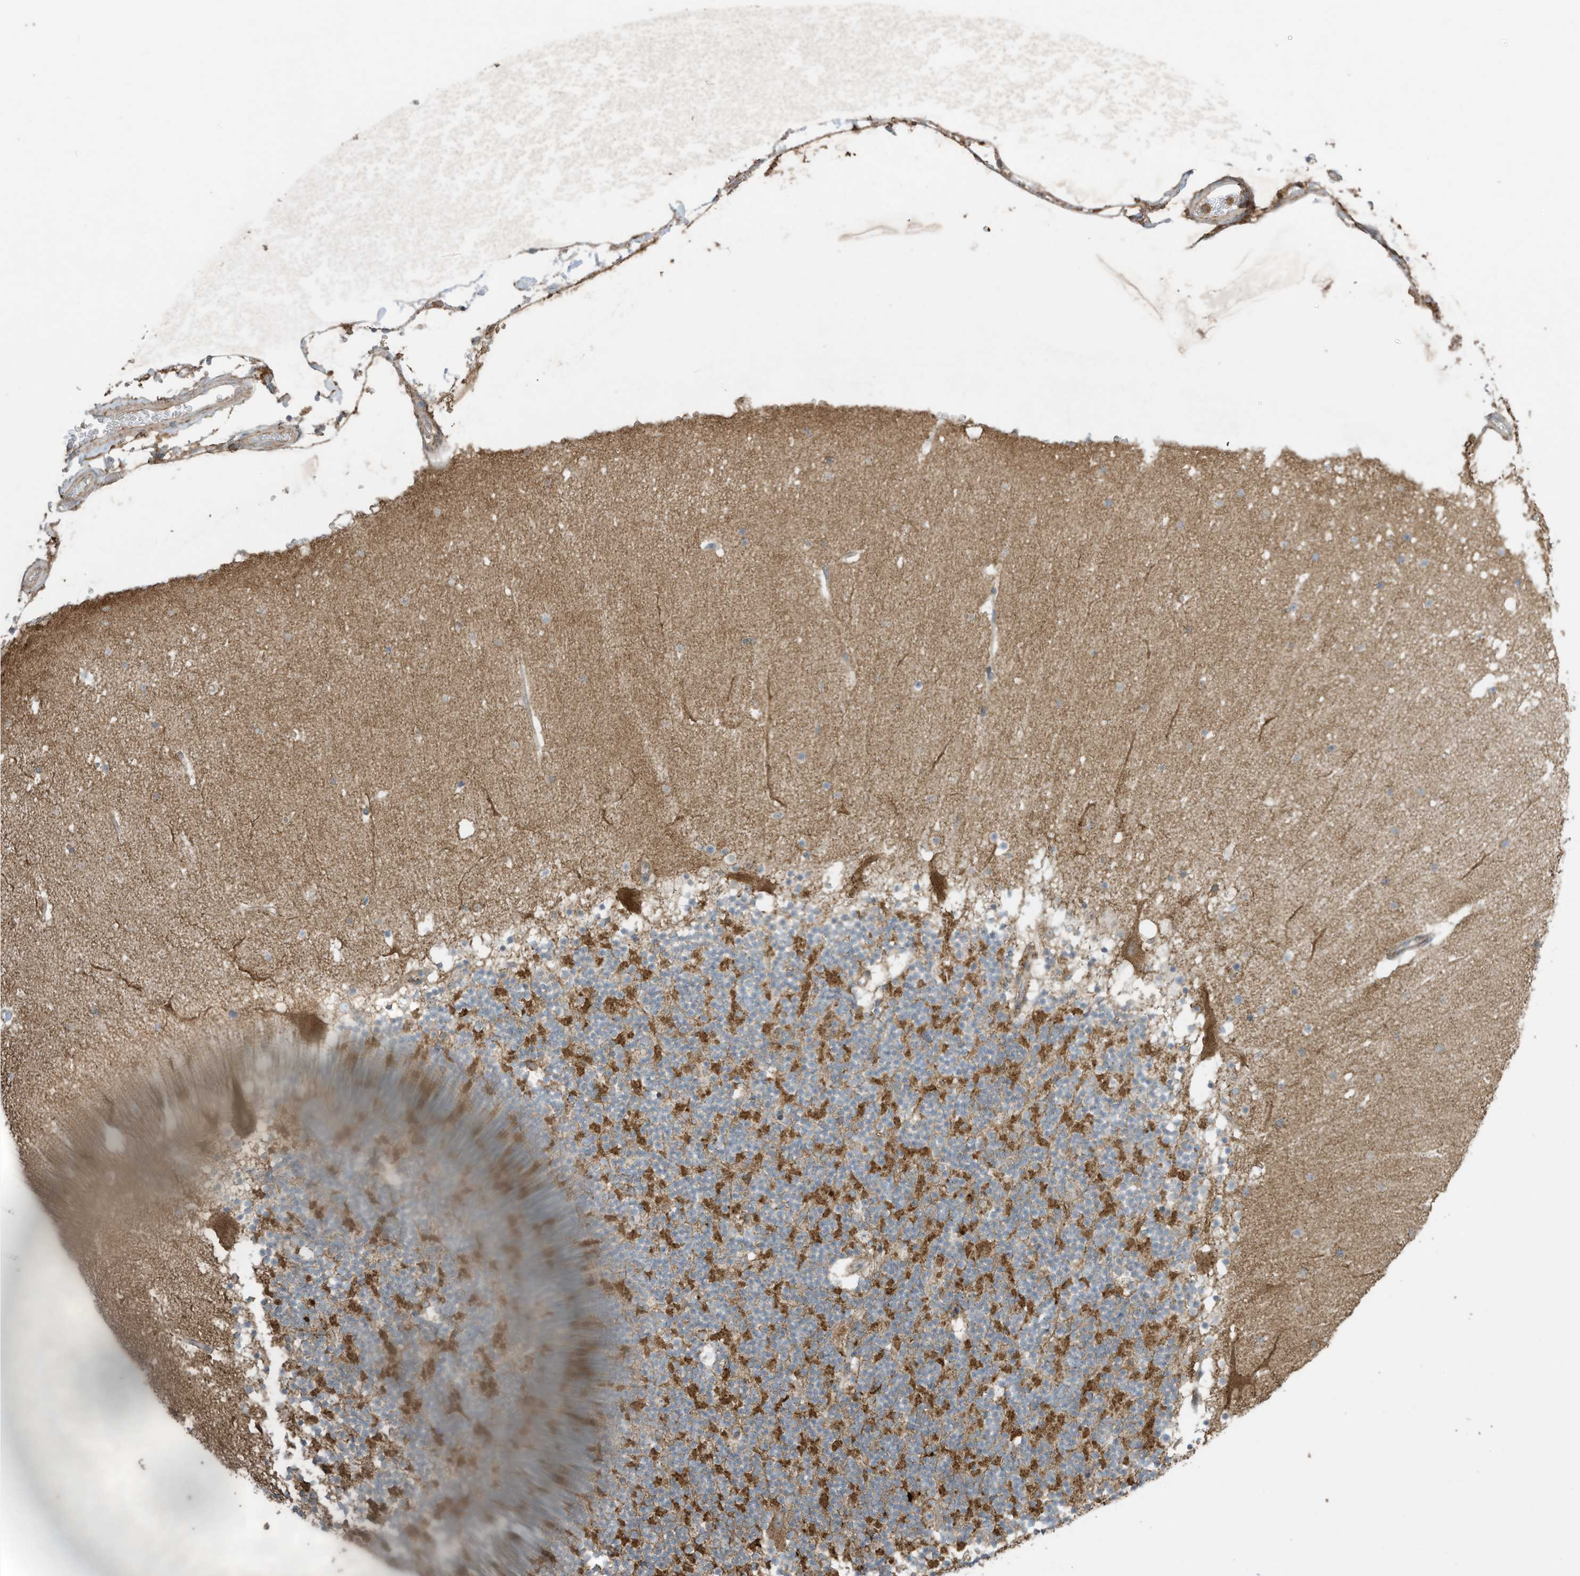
{"staining": {"intensity": "moderate", "quantity": "25%-75%", "location": "cytoplasmic/membranous"}, "tissue": "cerebellum", "cell_type": "Cells in granular layer", "image_type": "normal", "snomed": [{"axis": "morphology", "description": "Normal tissue, NOS"}, {"axis": "topography", "description": "Cerebellum"}], "caption": "Cerebellum stained for a protein reveals moderate cytoplasmic/membranous positivity in cells in granular layer. (brown staining indicates protein expression, while blue staining denotes nuclei).", "gene": "CGAS", "patient": {"sex": "male", "age": 57}}